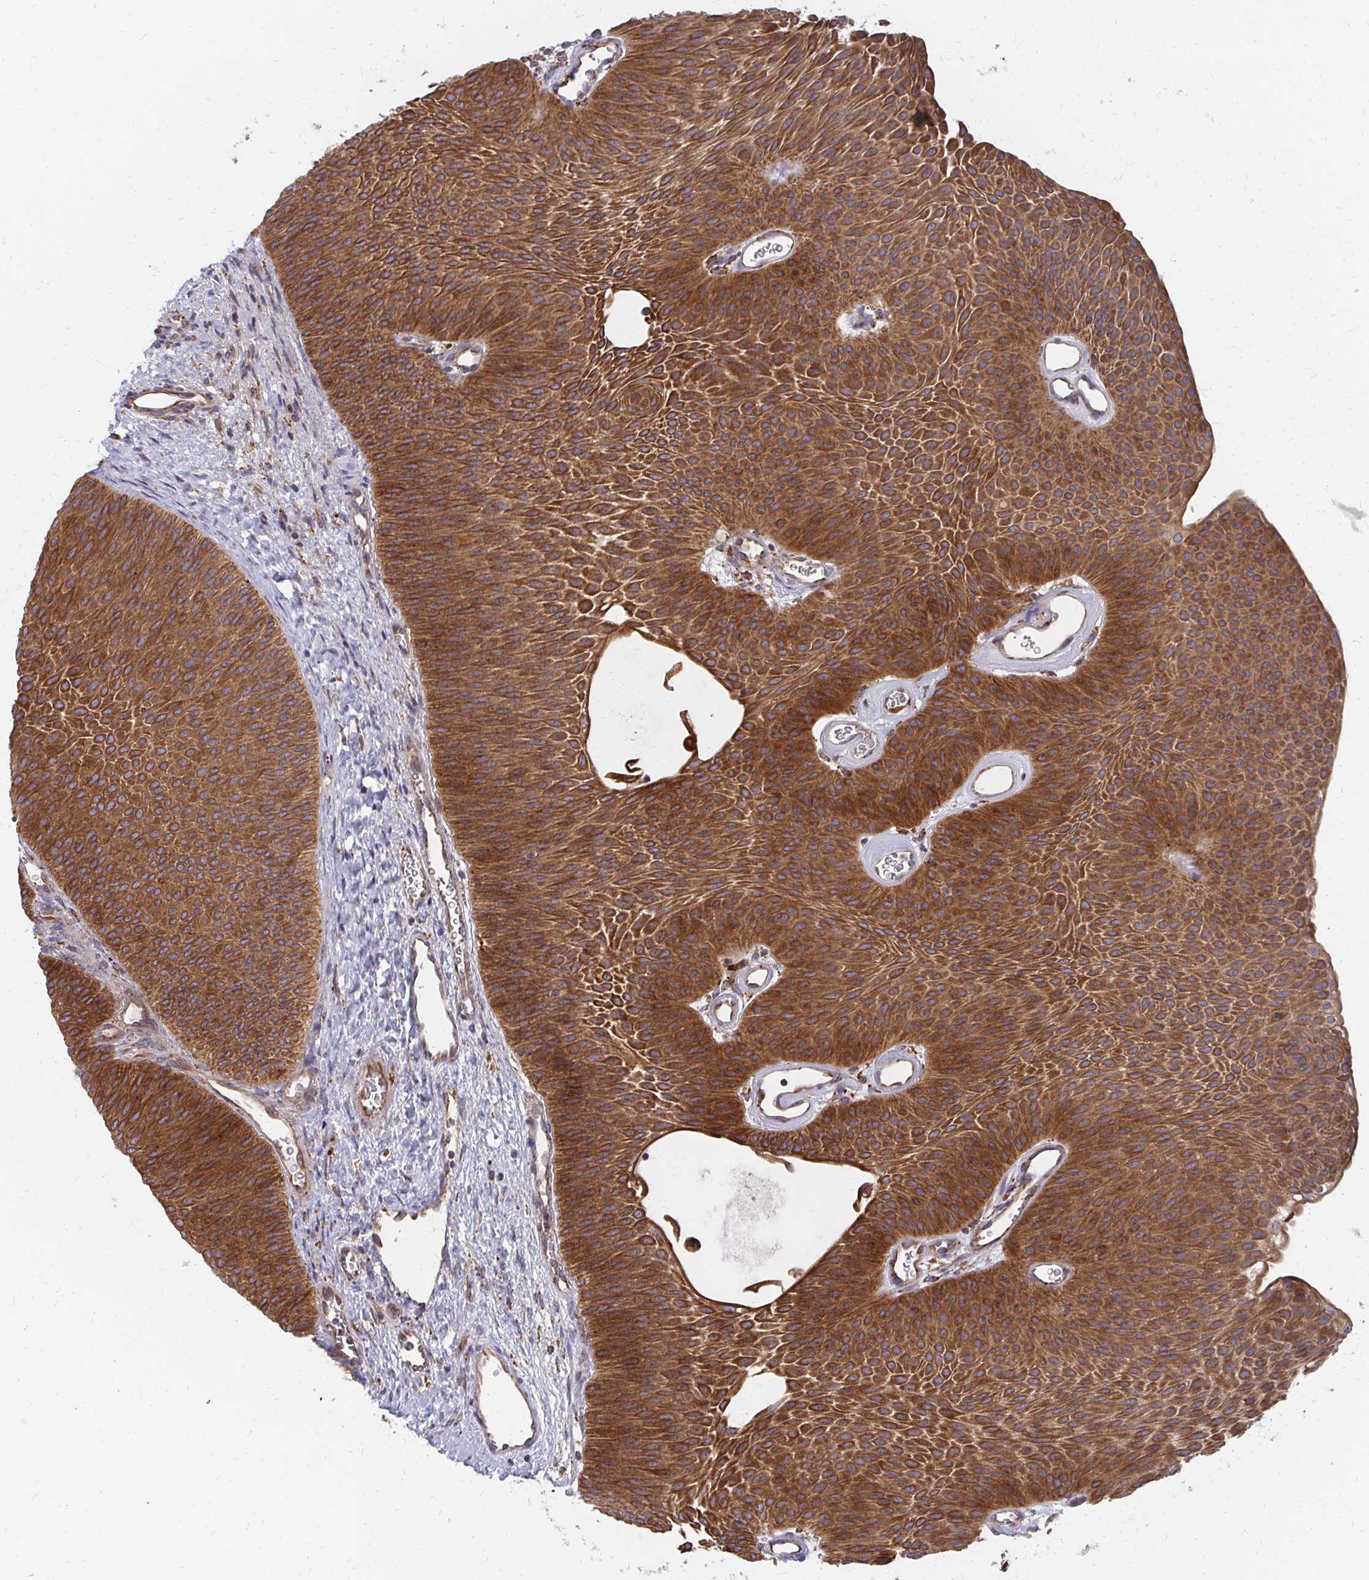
{"staining": {"intensity": "strong", "quantity": ">75%", "location": "cytoplasmic/membranous"}, "tissue": "urothelial cancer", "cell_type": "Tumor cells", "image_type": "cancer", "snomed": [{"axis": "morphology", "description": "Urothelial carcinoma, Low grade"}, {"axis": "topography", "description": "Urinary bladder"}], "caption": "Immunohistochemical staining of urothelial cancer shows high levels of strong cytoplasmic/membranous expression in about >75% of tumor cells. Immunohistochemistry stains the protein of interest in brown and the nuclei are stained blue.", "gene": "PPP1R13L", "patient": {"sex": "female", "age": 60}}